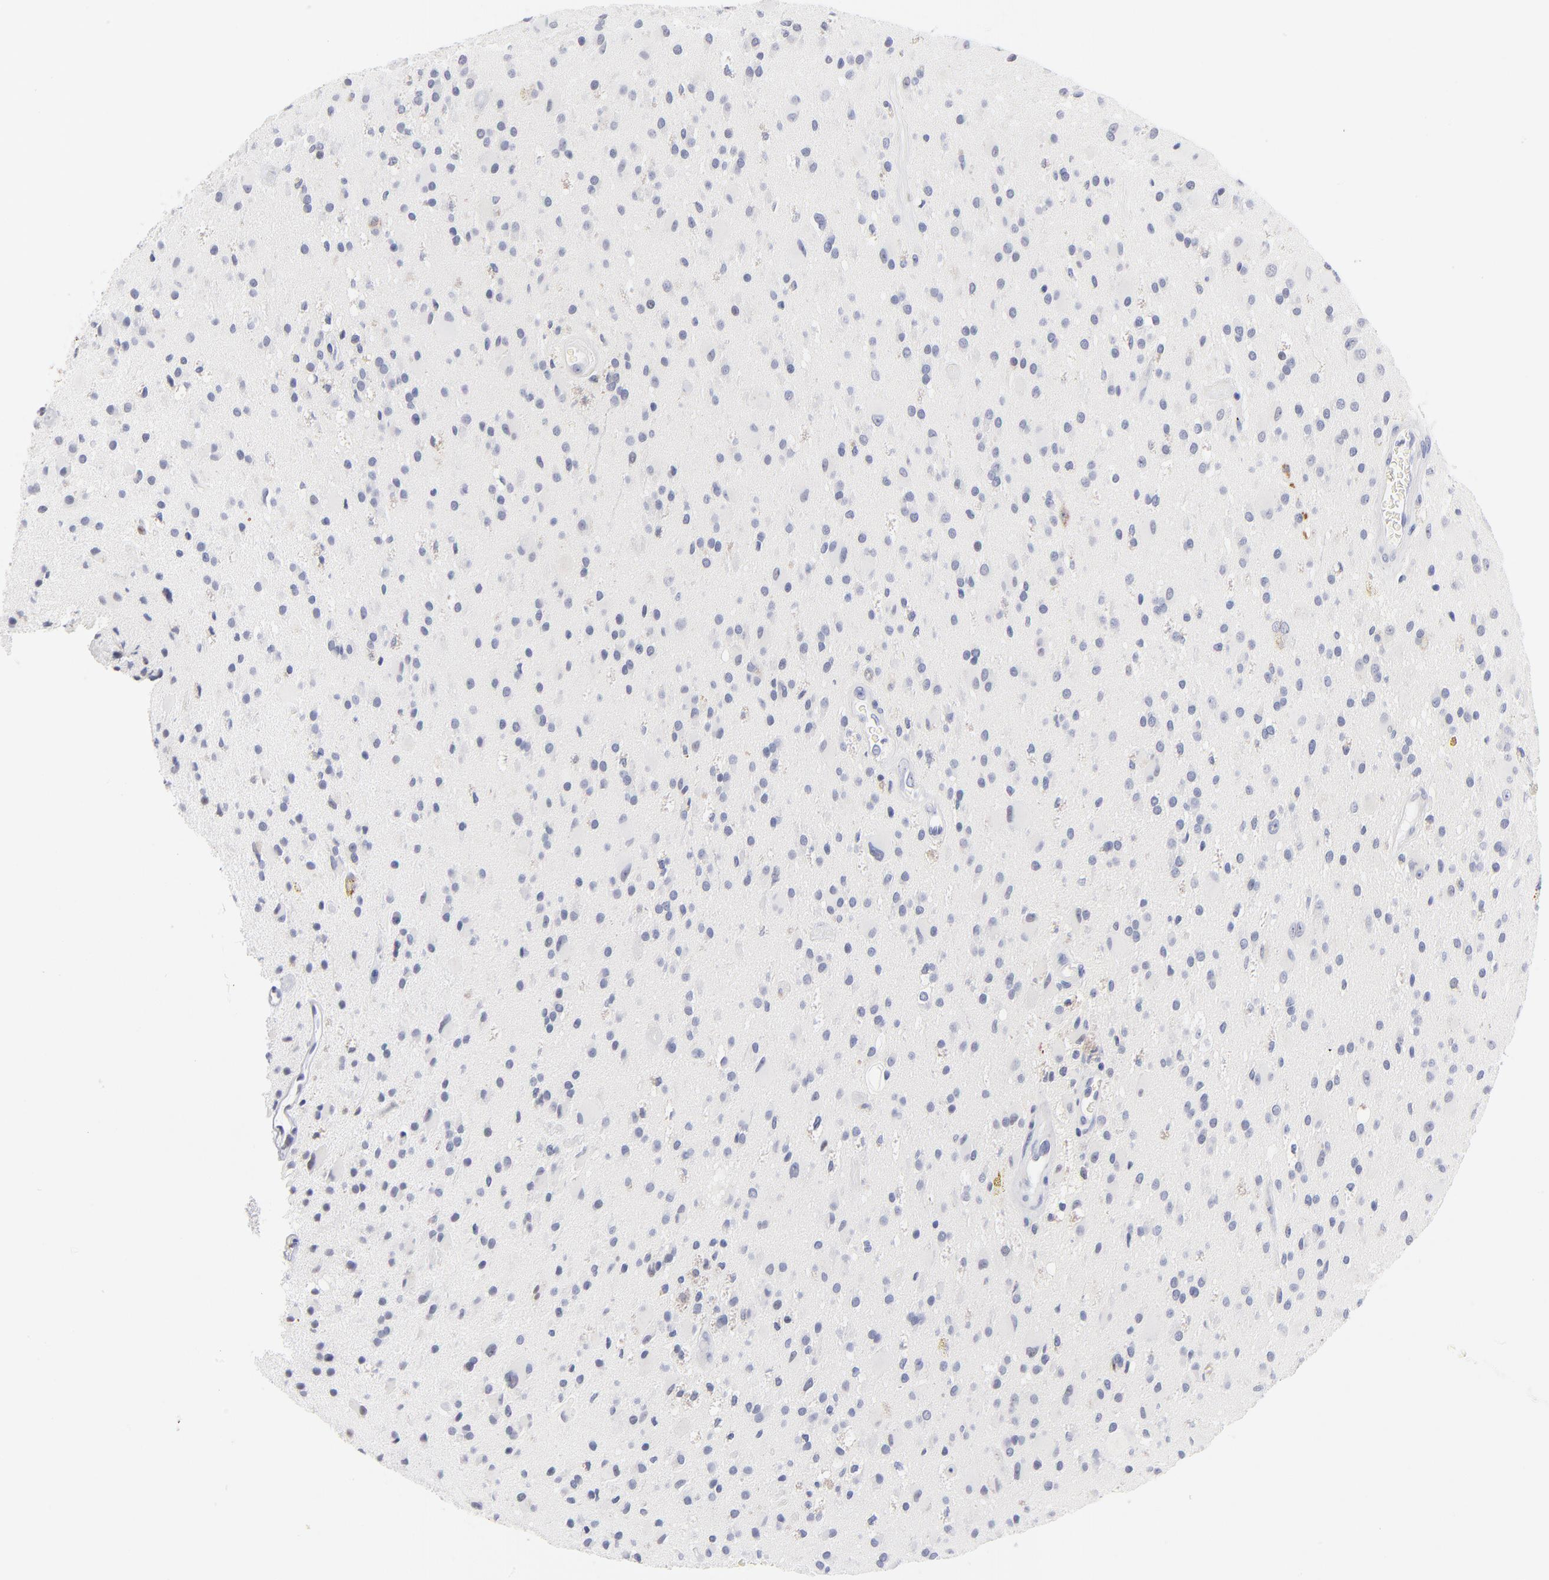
{"staining": {"intensity": "negative", "quantity": "none", "location": "none"}, "tissue": "glioma", "cell_type": "Tumor cells", "image_type": "cancer", "snomed": [{"axis": "morphology", "description": "Glioma, malignant, Low grade"}, {"axis": "topography", "description": "Brain"}], "caption": "Glioma was stained to show a protein in brown. There is no significant expression in tumor cells. (DAB (3,3'-diaminobenzidine) immunohistochemistry visualized using brightfield microscopy, high magnification).", "gene": "KHNYN", "patient": {"sex": "male", "age": 58}}